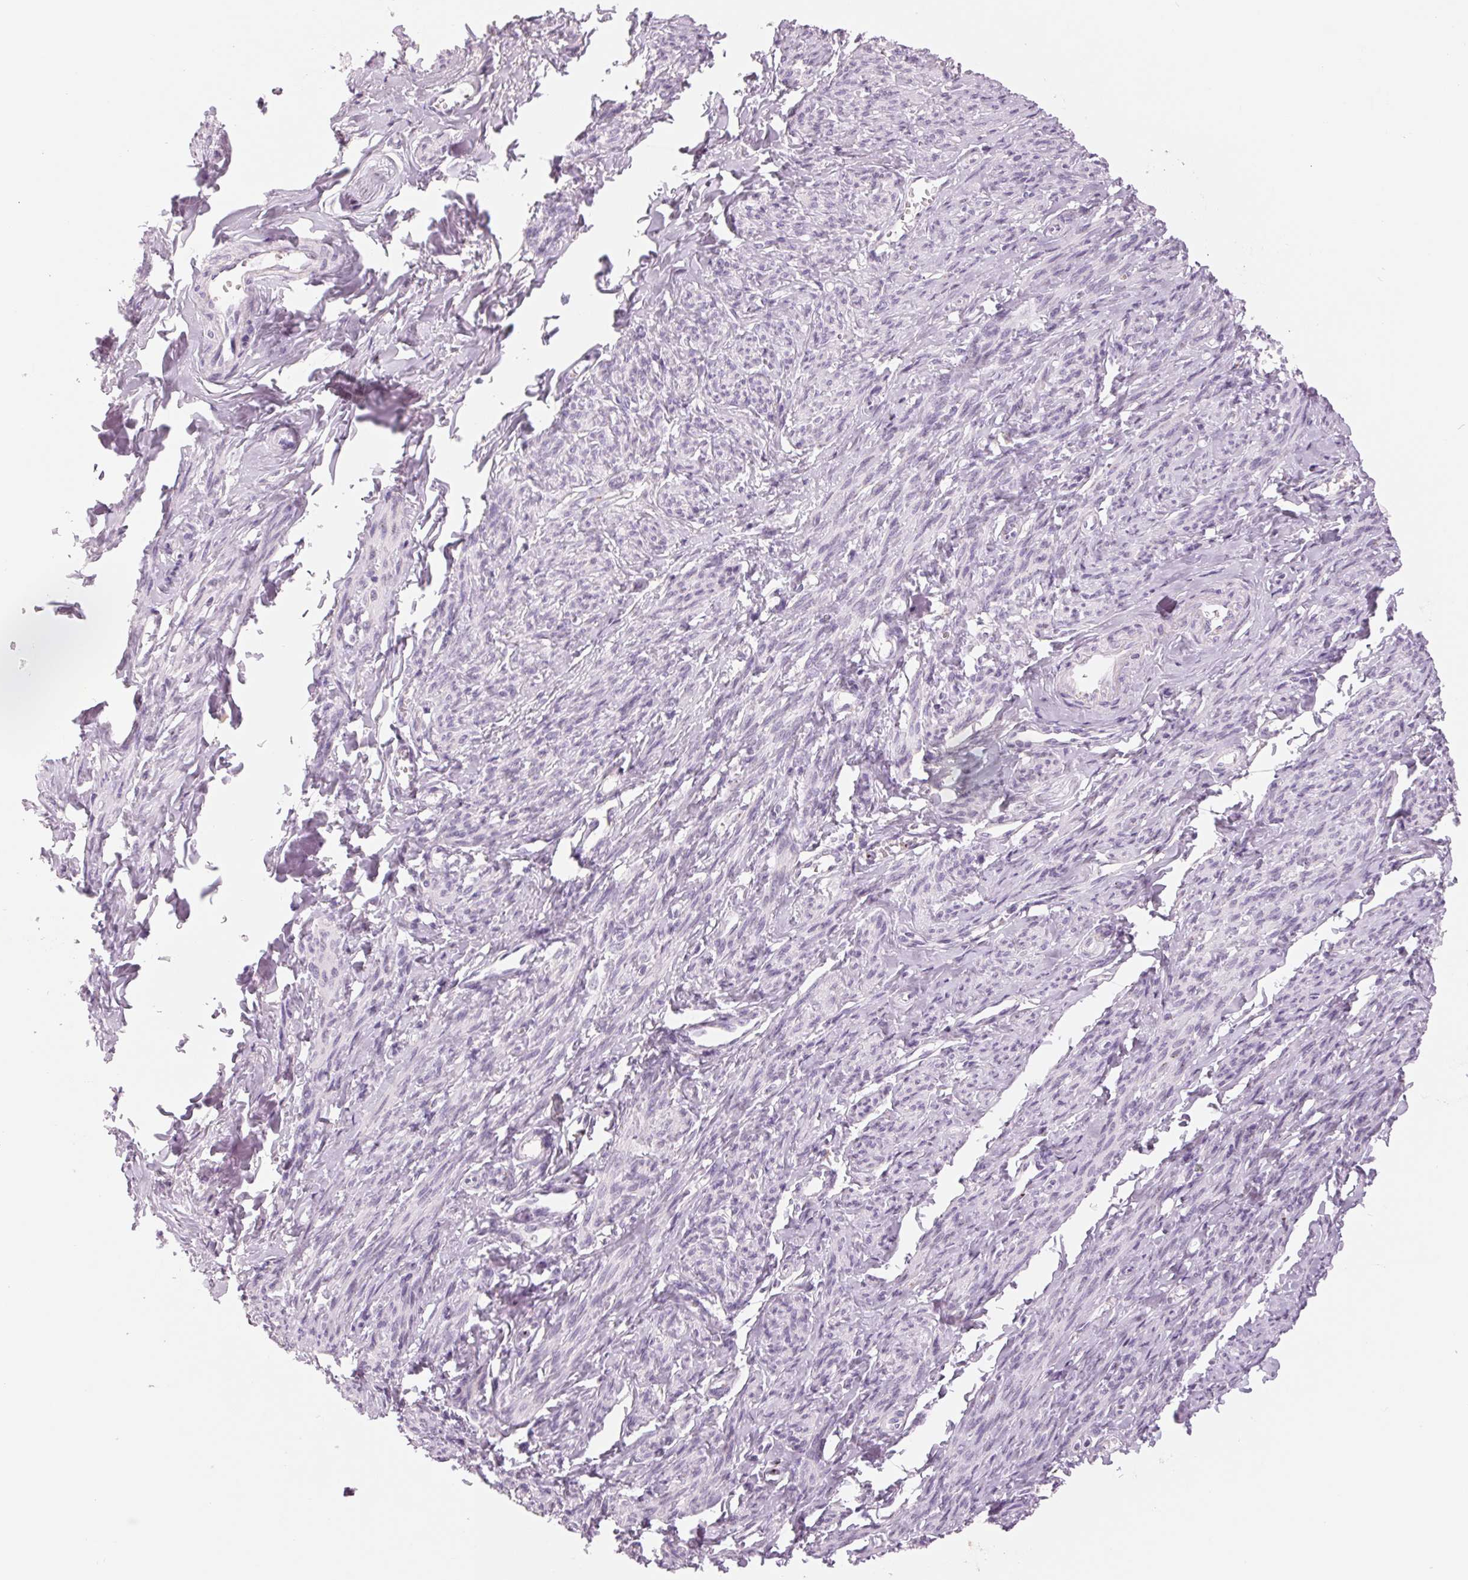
{"staining": {"intensity": "negative", "quantity": "none", "location": "none"}, "tissue": "smooth muscle", "cell_type": "Smooth muscle cells", "image_type": "normal", "snomed": [{"axis": "morphology", "description": "Normal tissue, NOS"}, {"axis": "topography", "description": "Smooth muscle"}], "caption": "Immunohistochemistry (IHC) of unremarkable smooth muscle shows no staining in smooth muscle cells. (DAB (3,3'-diaminobenzidine) immunohistochemistry with hematoxylin counter stain).", "gene": "GALNT7", "patient": {"sex": "female", "age": 65}}